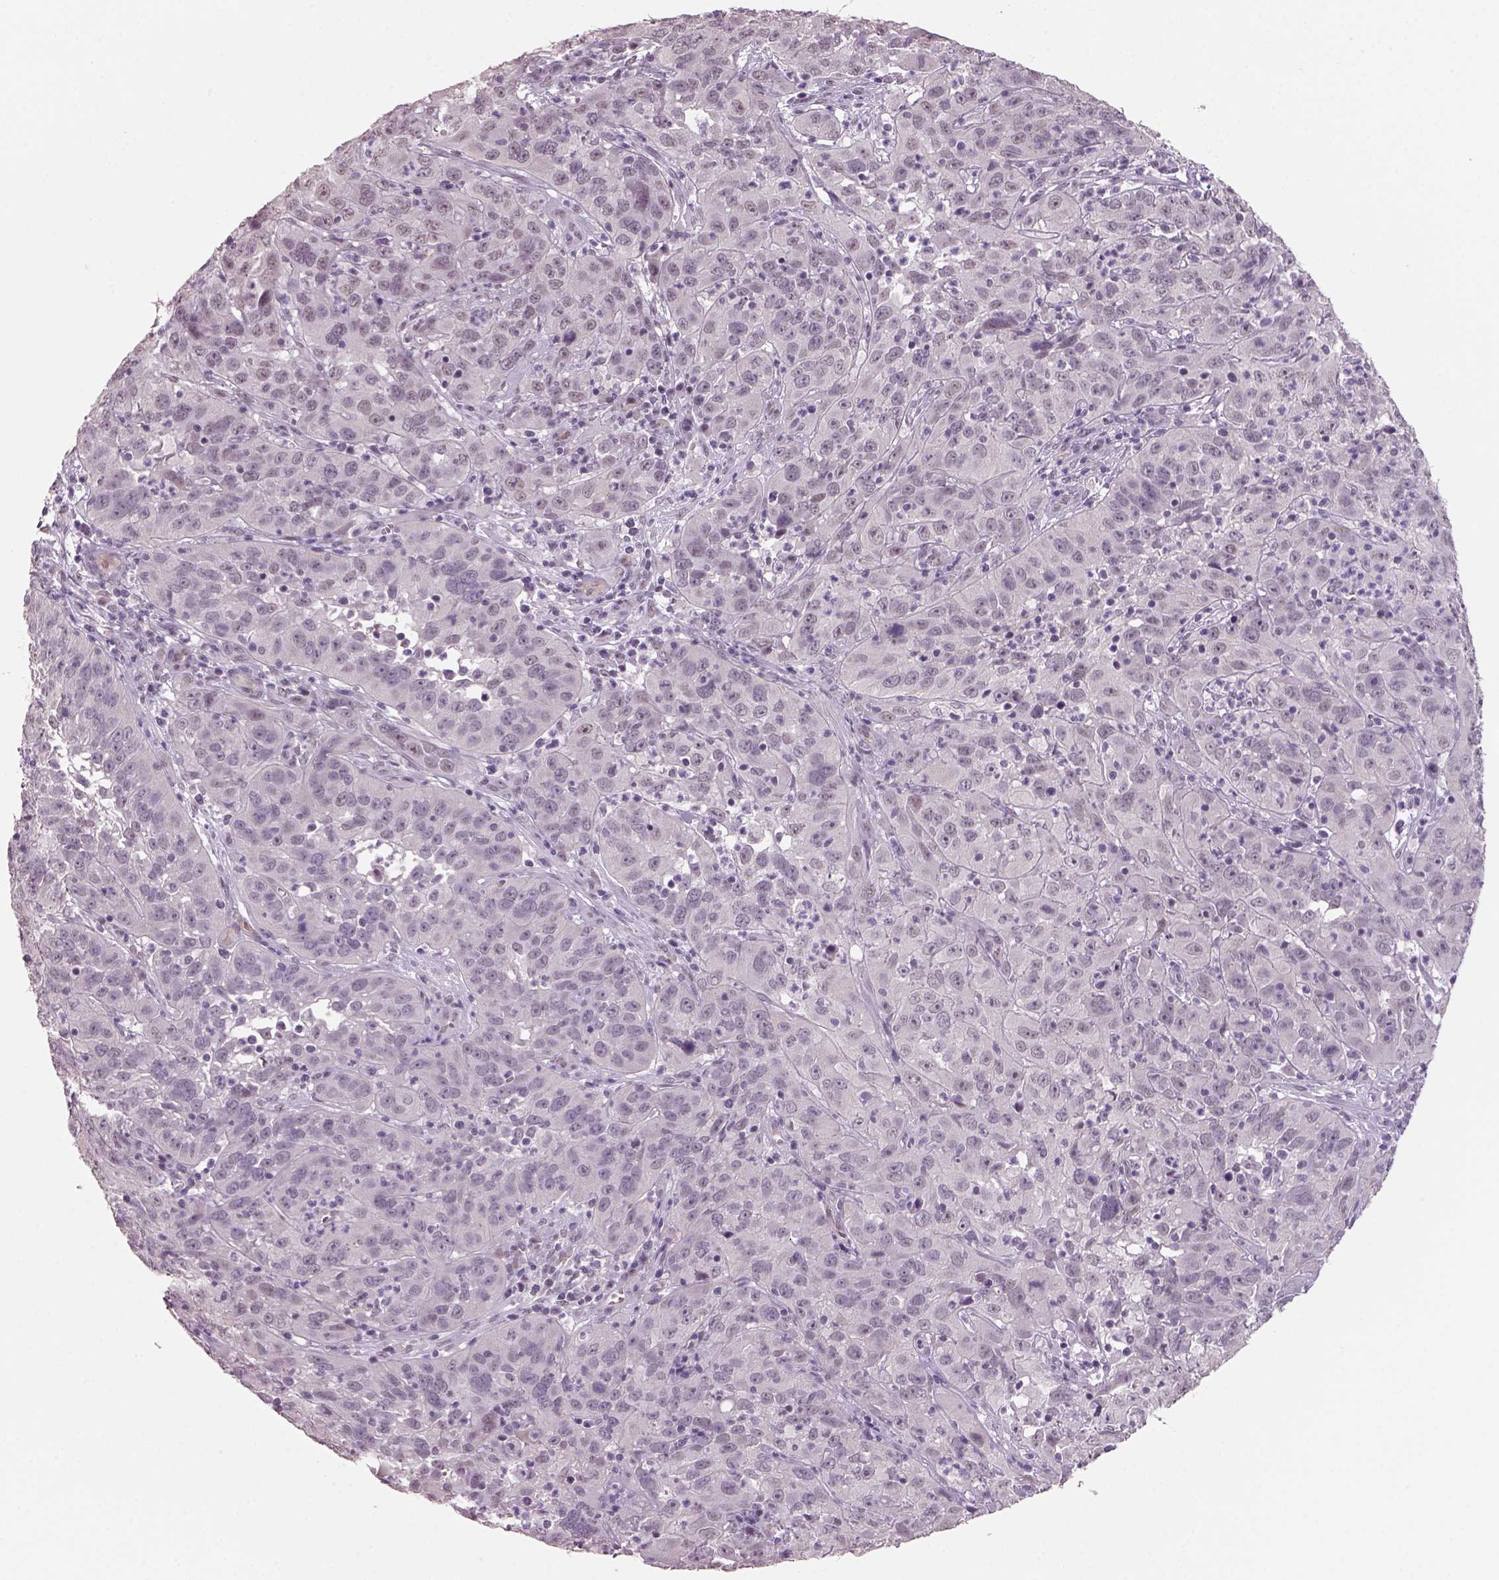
{"staining": {"intensity": "negative", "quantity": "none", "location": "none"}, "tissue": "cervical cancer", "cell_type": "Tumor cells", "image_type": "cancer", "snomed": [{"axis": "morphology", "description": "Squamous cell carcinoma, NOS"}, {"axis": "topography", "description": "Cervix"}], "caption": "IHC of human cervical cancer (squamous cell carcinoma) shows no positivity in tumor cells.", "gene": "NAT8", "patient": {"sex": "female", "age": 32}}